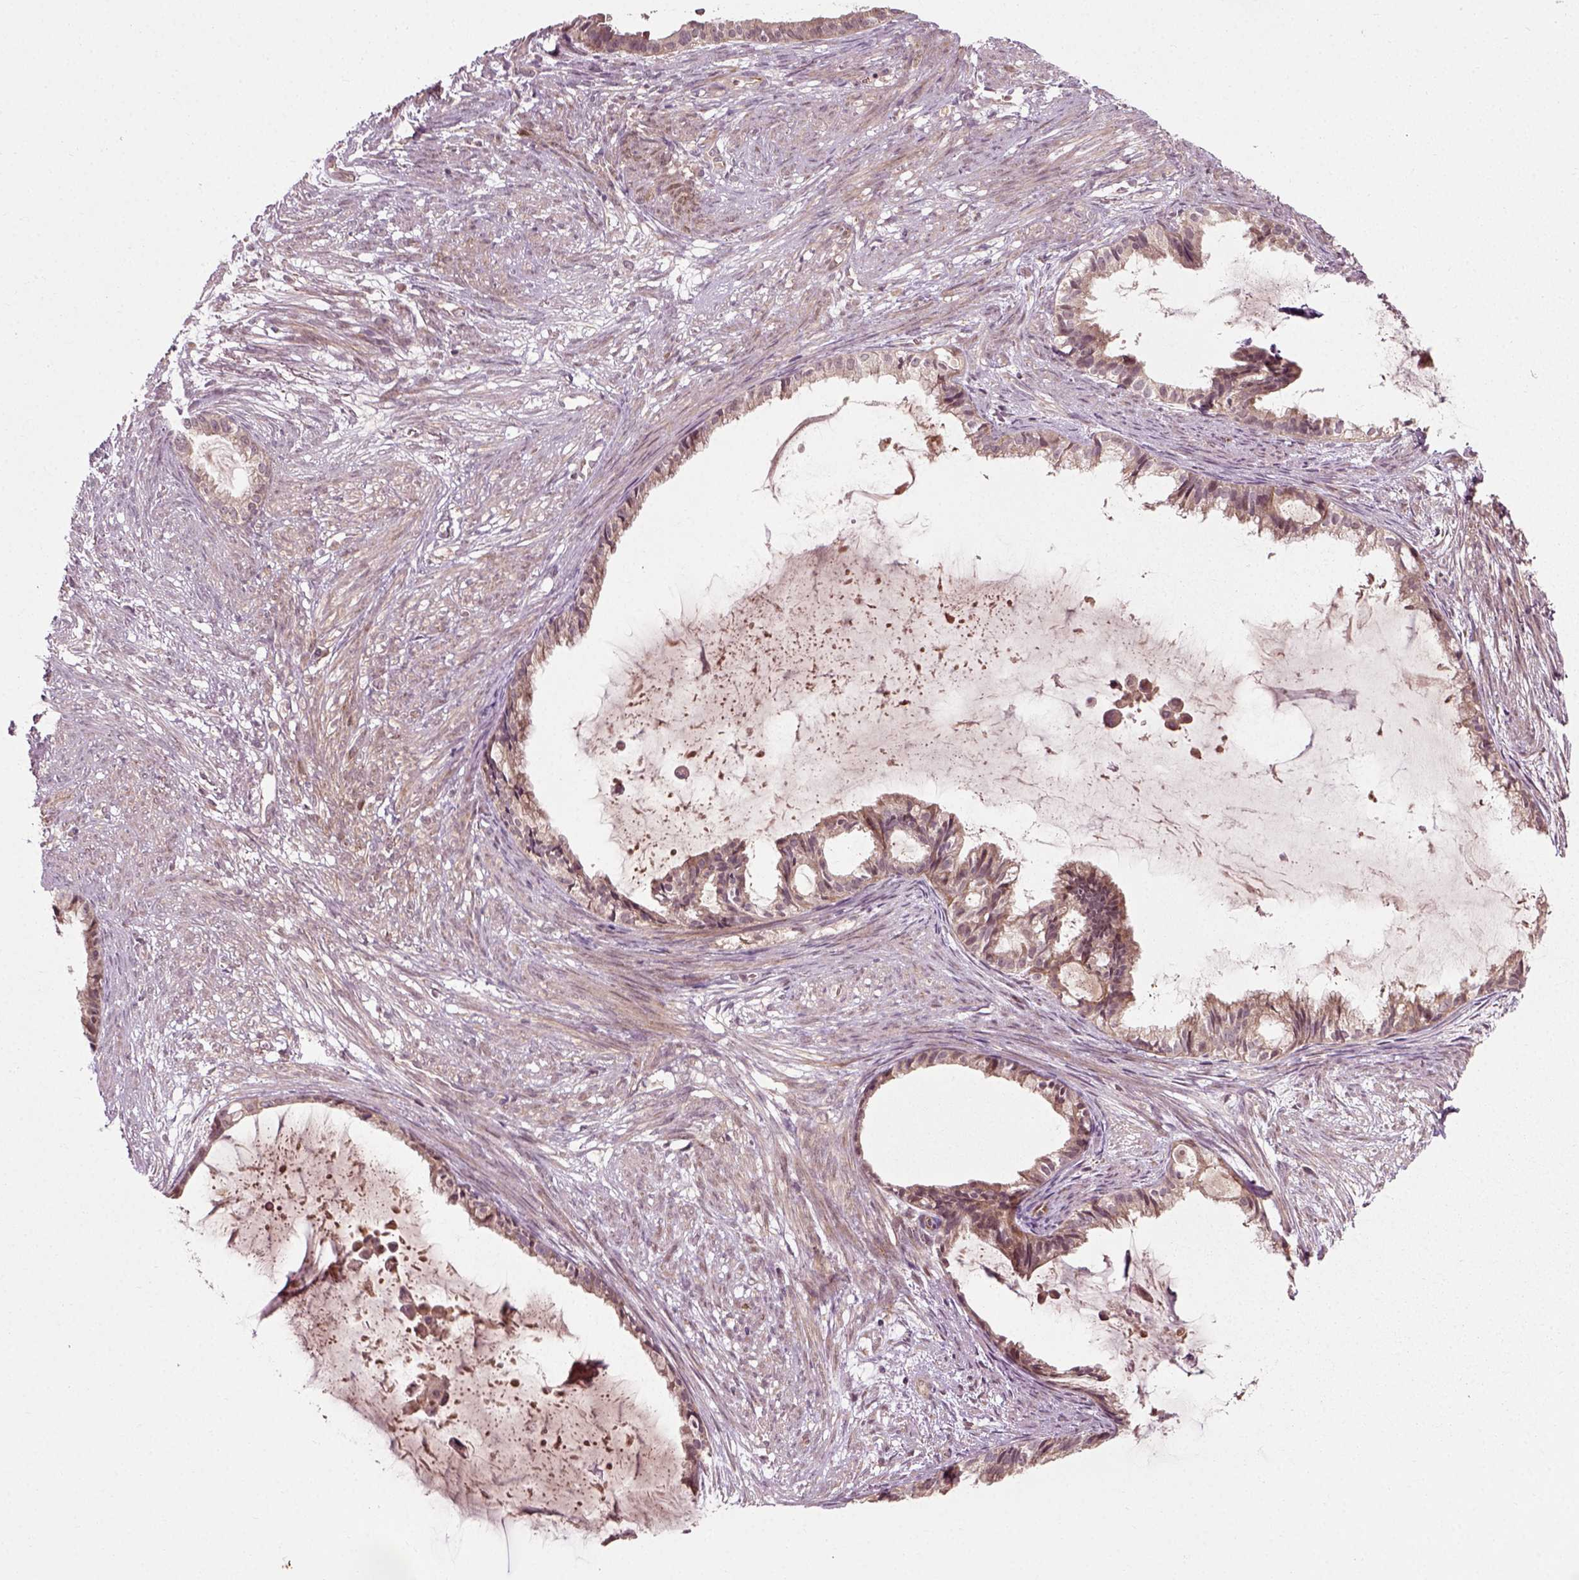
{"staining": {"intensity": "weak", "quantity": ">75%", "location": "cytoplasmic/membranous"}, "tissue": "endometrial cancer", "cell_type": "Tumor cells", "image_type": "cancer", "snomed": [{"axis": "morphology", "description": "Adenocarcinoma, NOS"}, {"axis": "topography", "description": "Endometrium"}], "caption": "A brown stain shows weak cytoplasmic/membranous expression of a protein in adenocarcinoma (endometrial) tumor cells.", "gene": "PLCD3", "patient": {"sex": "female", "age": 86}}